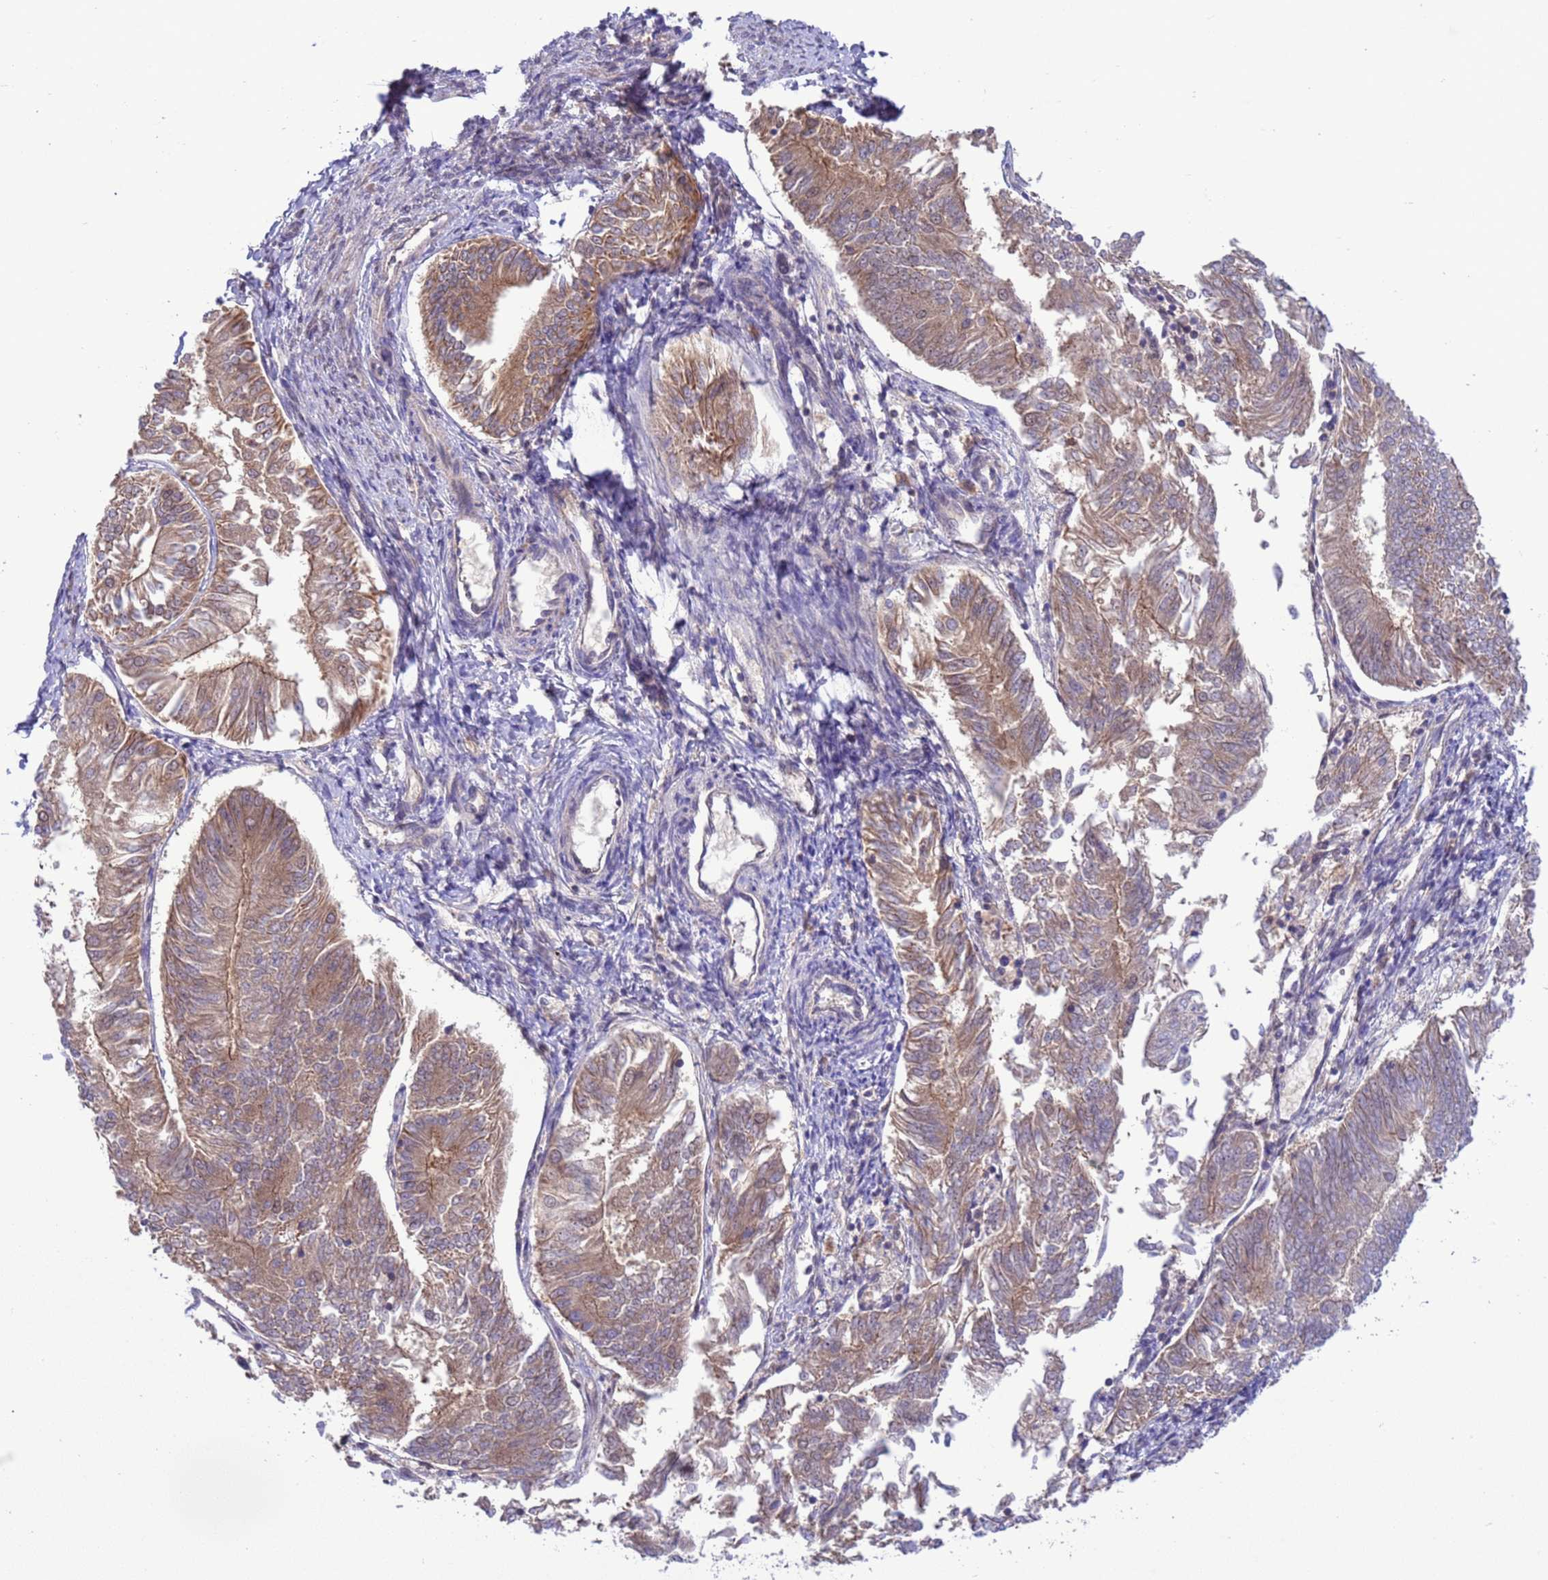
{"staining": {"intensity": "weak", "quantity": ">75%", "location": "cytoplasmic/membranous"}, "tissue": "endometrial cancer", "cell_type": "Tumor cells", "image_type": "cancer", "snomed": [{"axis": "morphology", "description": "Adenocarcinoma, NOS"}, {"axis": "topography", "description": "Endometrium"}], "caption": "Endometrial cancer (adenocarcinoma) stained with DAB (3,3'-diaminobenzidine) immunohistochemistry demonstrates low levels of weak cytoplasmic/membranous staining in about >75% of tumor cells. (DAB IHC with brightfield microscopy, high magnification).", "gene": "ZNF461", "patient": {"sex": "female", "age": 58}}